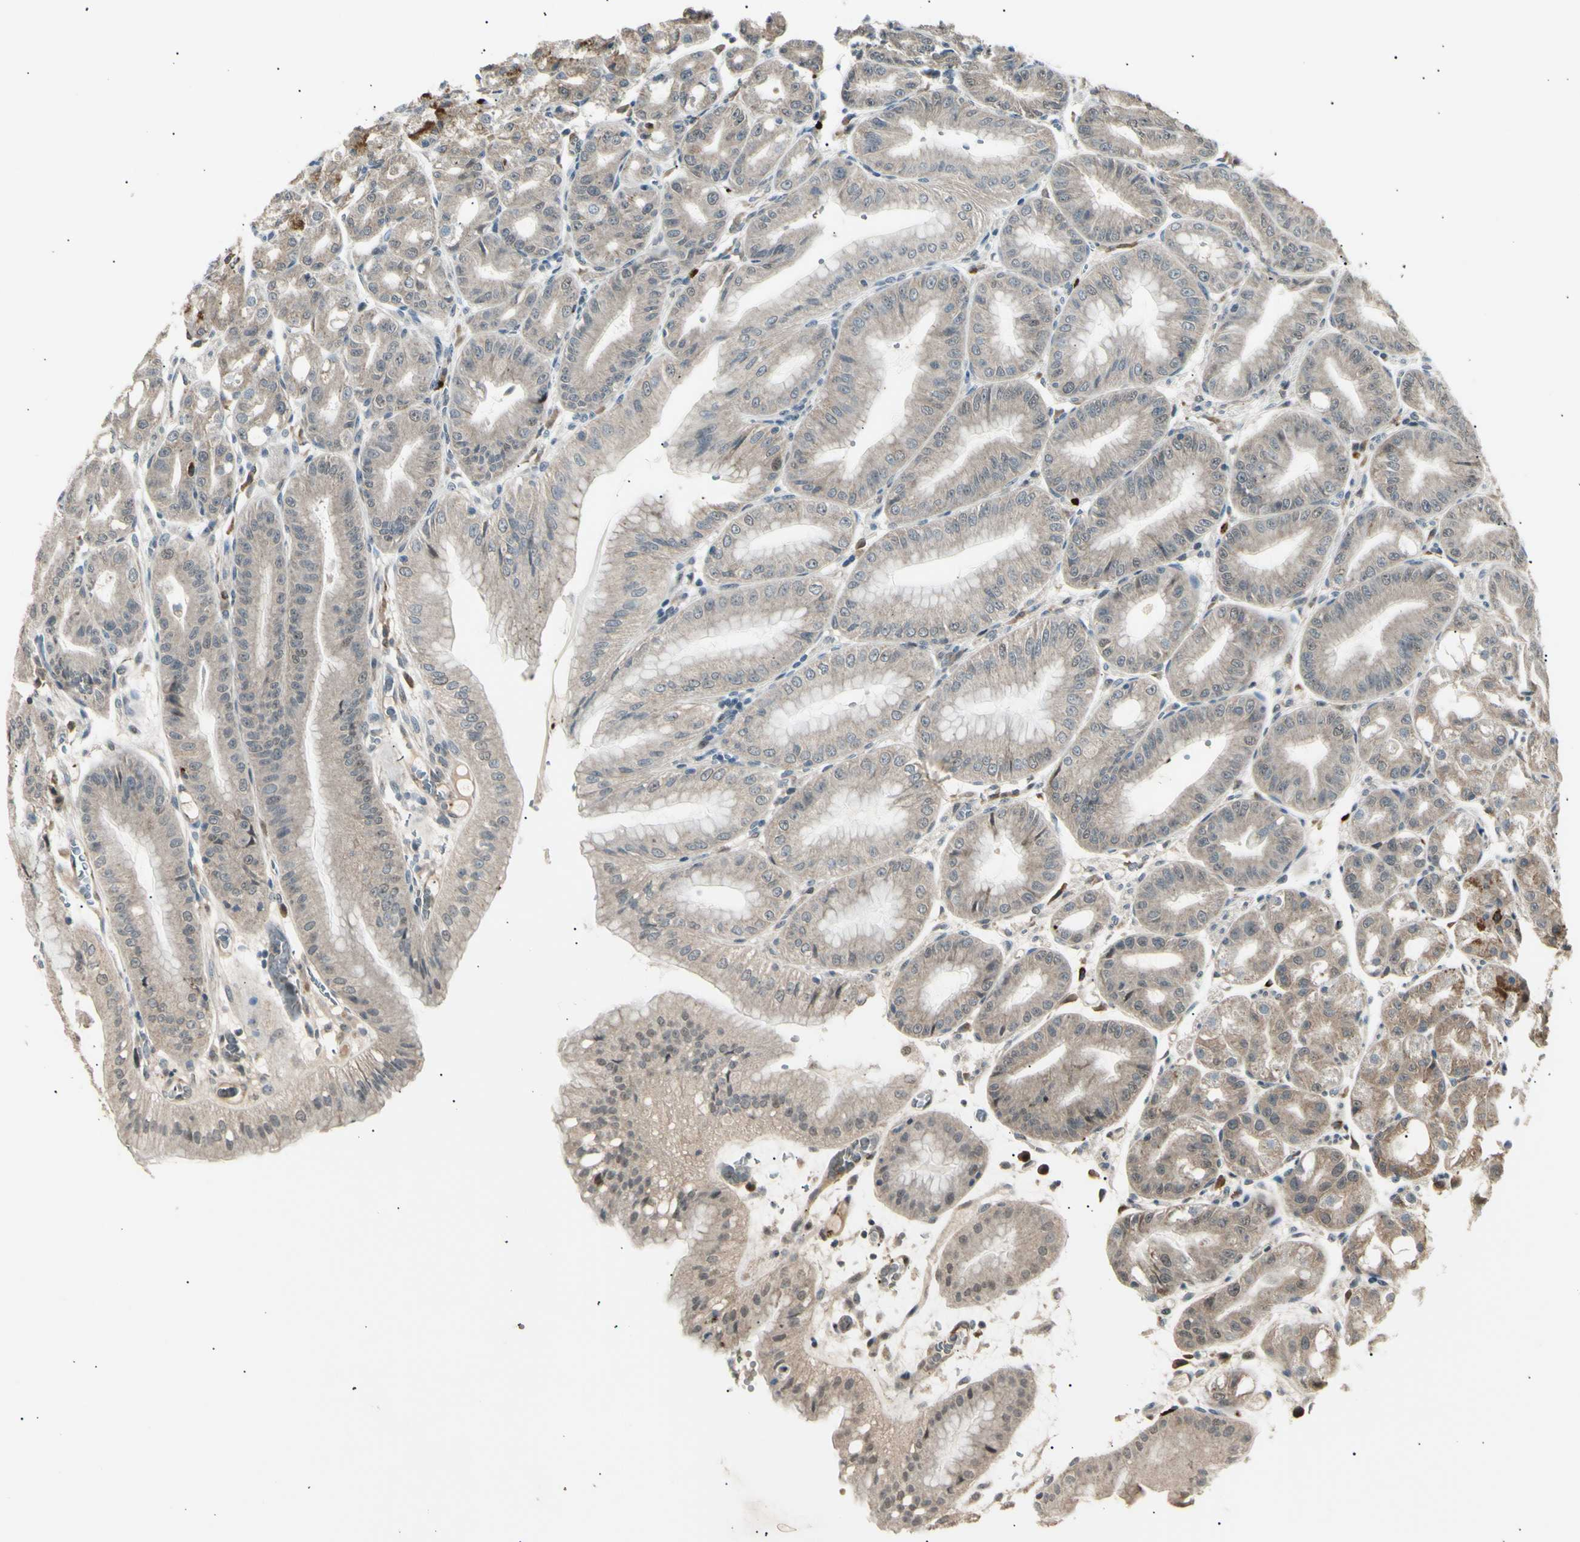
{"staining": {"intensity": "moderate", "quantity": "25%-75%", "location": "cytoplasmic/membranous,nuclear"}, "tissue": "stomach", "cell_type": "Glandular cells", "image_type": "normal", "snomed": [{"axis": "morphology", "description": "Normal tissue, NOS"}, {"axis": "topography", "description": "Stomach, lower"}], "caption": "Immunohistochemistry (IHC) histopathology image of unremarkable stomach: human stomach stained using immunohistochemistry (IHC) displays medium levels of moderate protein expression localized specifically in the cytoplasmic/membranous,nuclear of glandular cells, appearing as a cytoplasmic/membranous,nuclear brown color.", "gene": "NUAK2", "patient": {"sex": "male", "age": 71}}